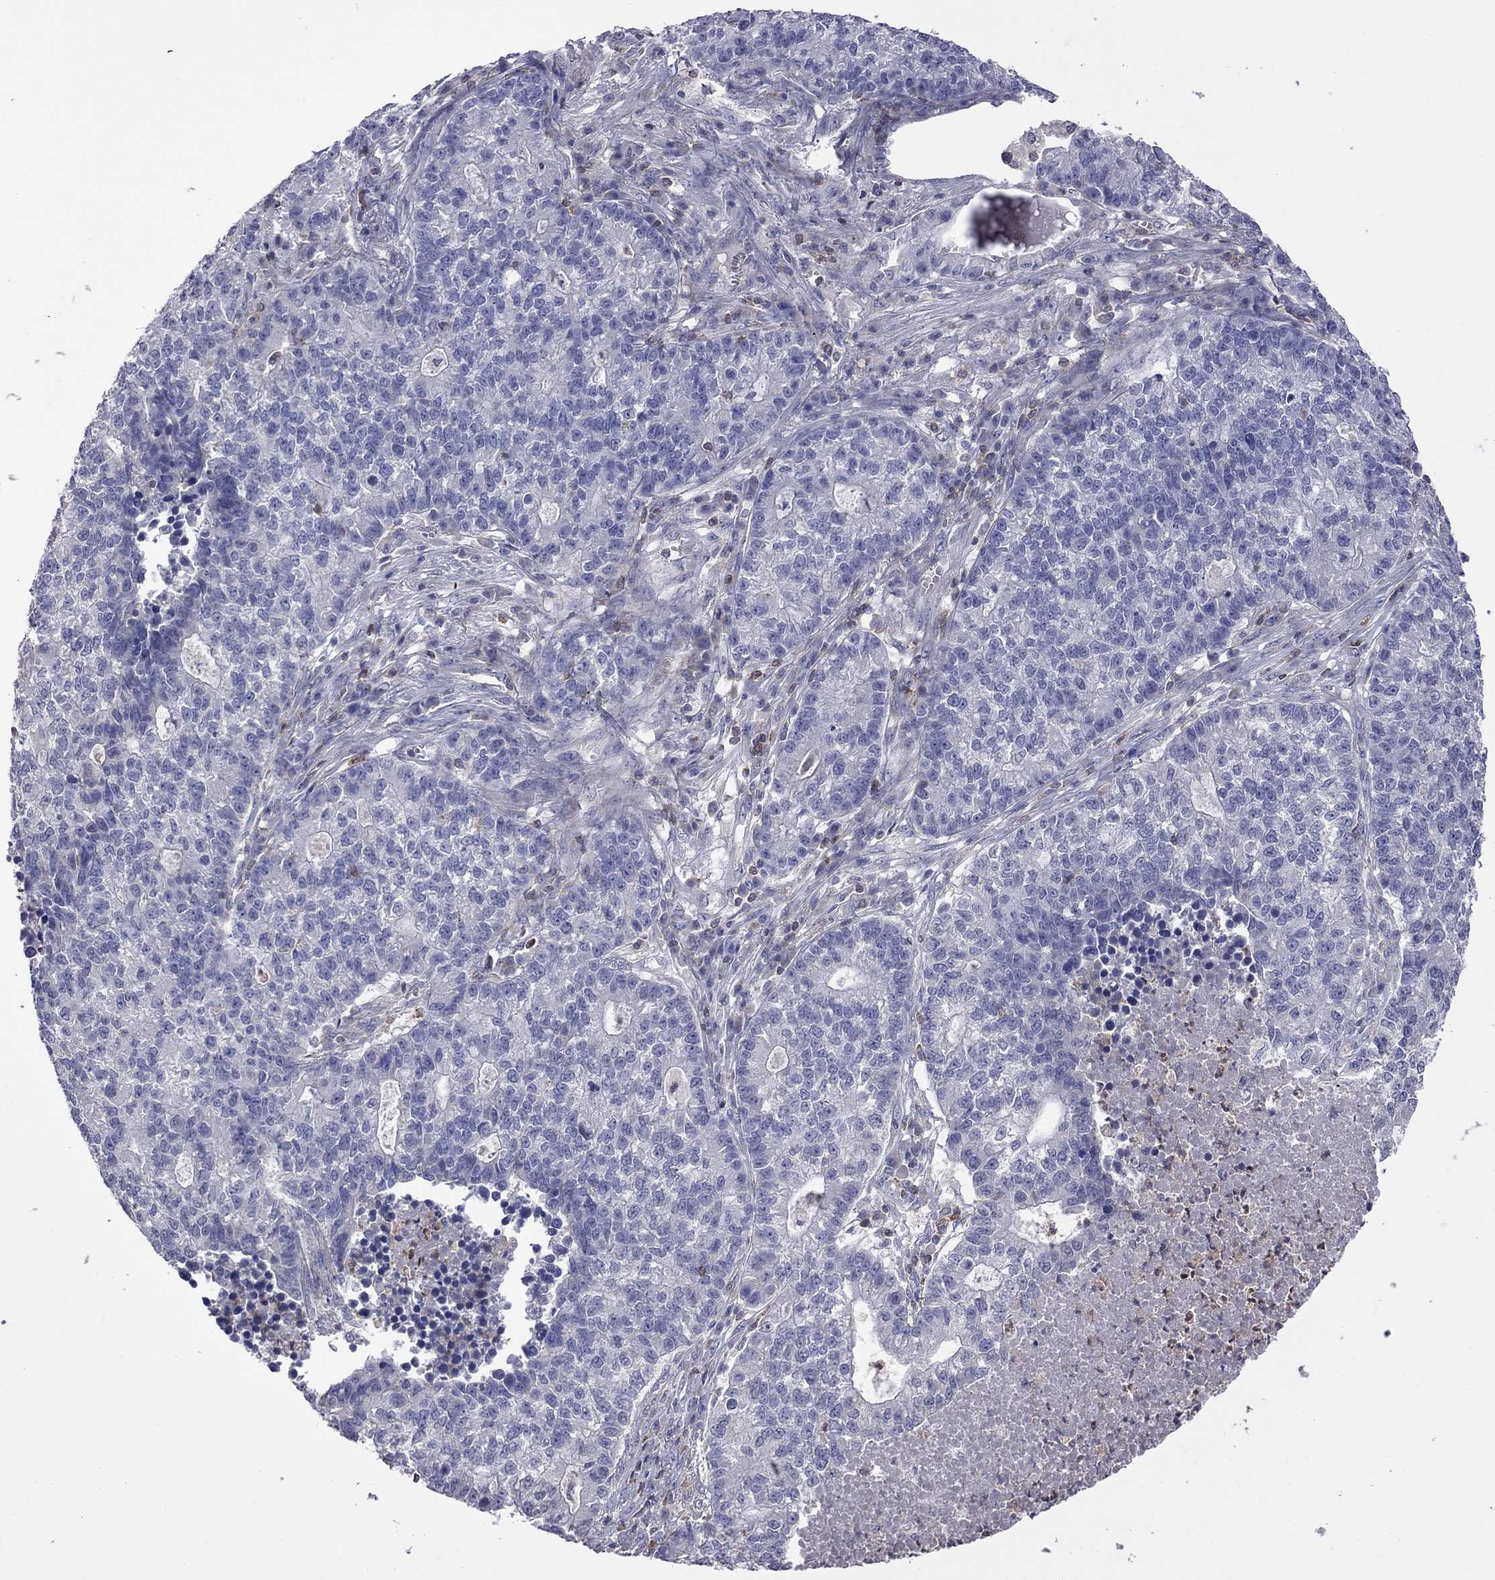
{"staining": {"intensity": "negative", "quantity": "none", "location": "none"}, "tissue": "lung cancer", "cell_type": "Tumor cells", "image_type": "cancer", "snomed": [{"axis": "morphology", "description": "Adenocarcinoma, NOS"}, {"axis": "topography", "description": "Lung"}], "caption": "An immunohistochemistry photomicrograph of lung adenocarcinoma is shown. There is no staining in tumor cells of lung adenocarcinoma. The staining was performed using DAB (3,3'-diaminobenzidine) to visualize the protein expression in brown, while the nuclei were stained in blue with hematoxylin (Magnification: 20x).", "gene": "IPCEF1", "patient": {"sex": "male", "age": 57}}